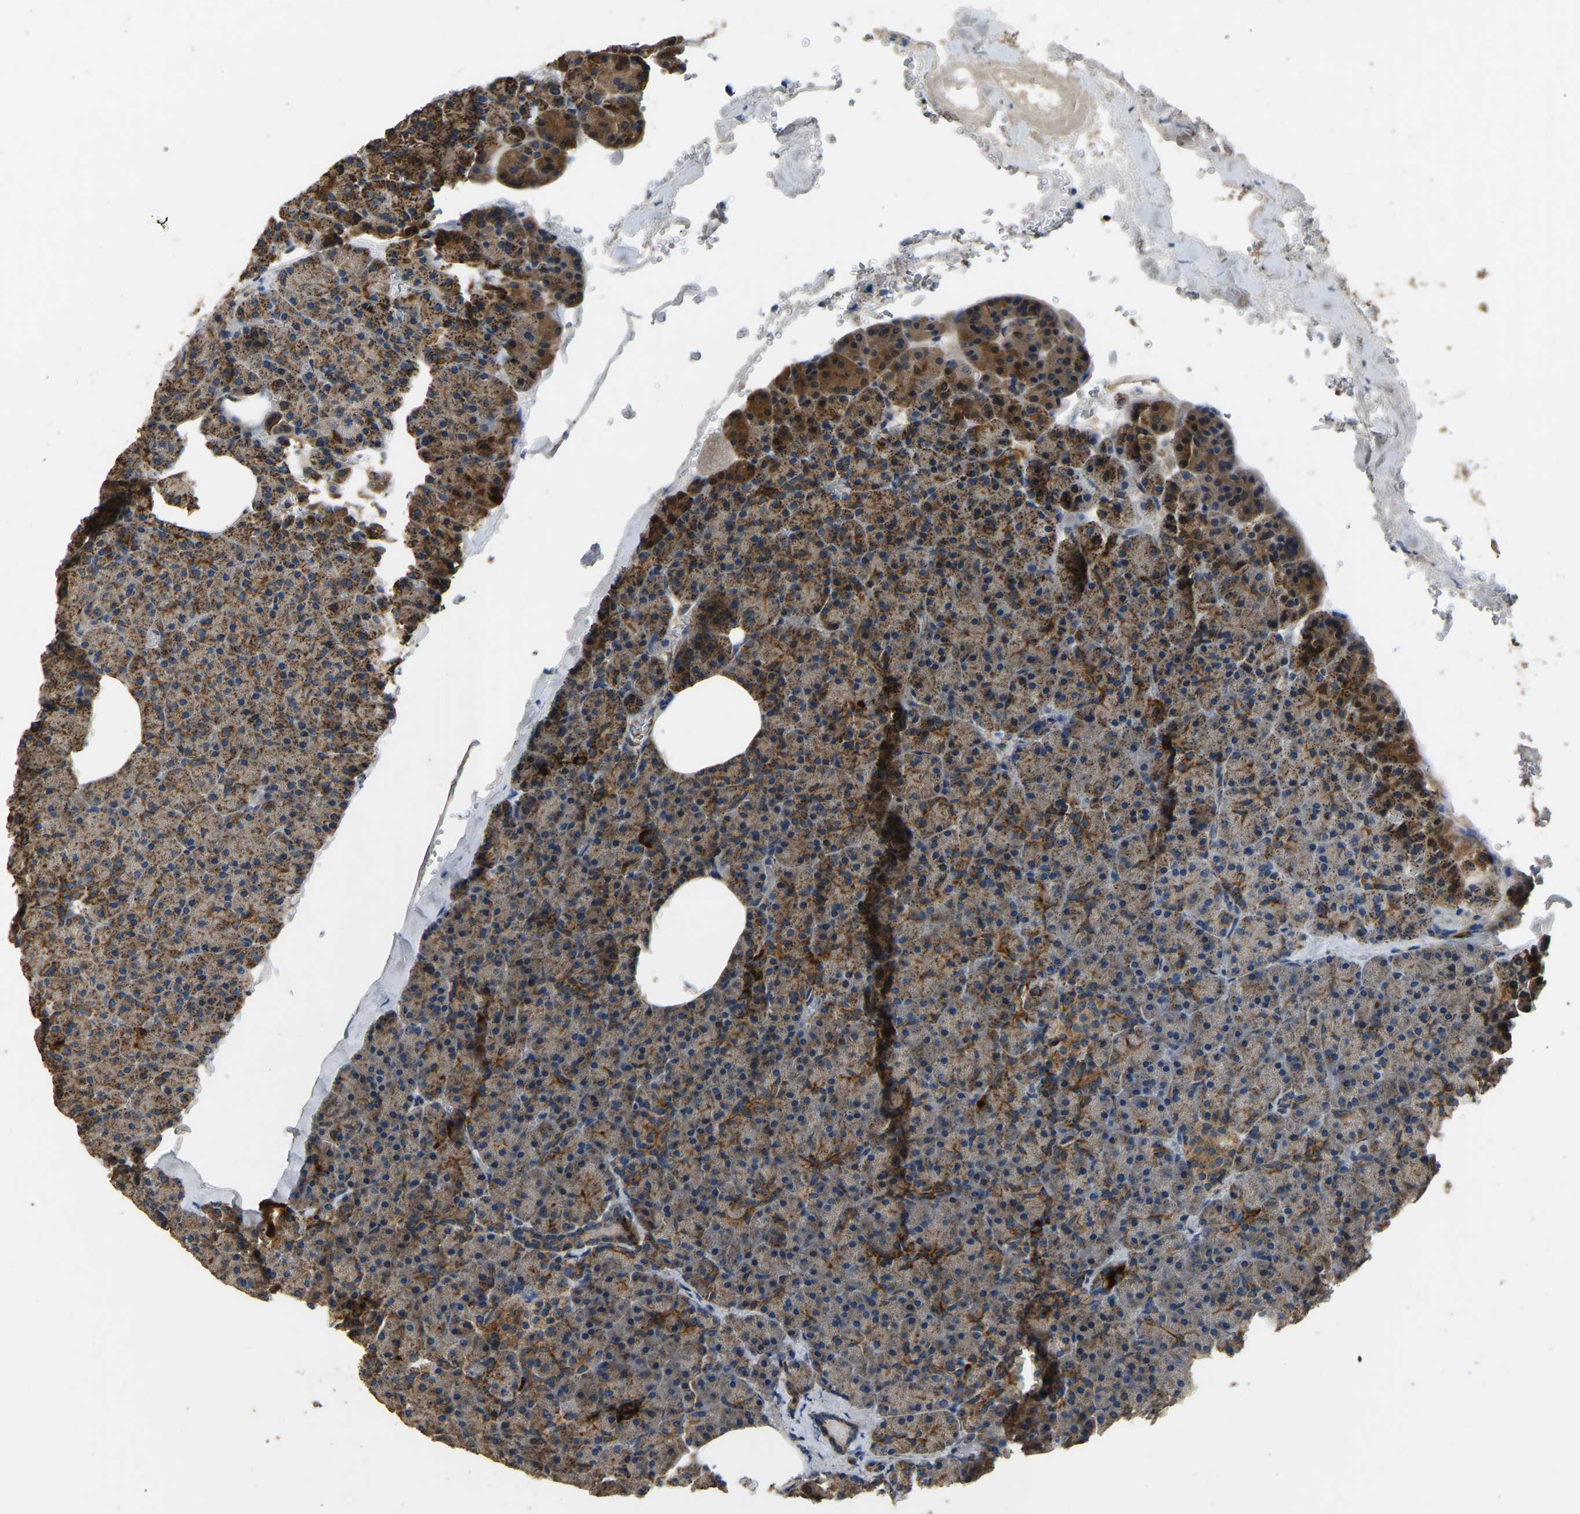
{"staining": {"intensity": "moderate", "quantity": ">75%", "location": "cytoplasmic/membranous"}, "tissue": "pancreas", "cell_type": "Exocrine glandular cells", "image_type": "normal", "snomed": [{"axis": "morphology", "description": "Normal tissue, NOS"}, {"axis": "morphology", "description": "Carcinoid, malignant, NOS"}, {"axis": "topography", "description": "Pancreas"}], "caption": "Immunohistochemistry (IHC) of unremarkable pancreas demonstrates medium levels of moderate cytoplasmic/membranous positivity in approximately >75% of exocrine glandular cells.", "gene": "TUFM", "patient": {"sex": "female", "age": 35}}